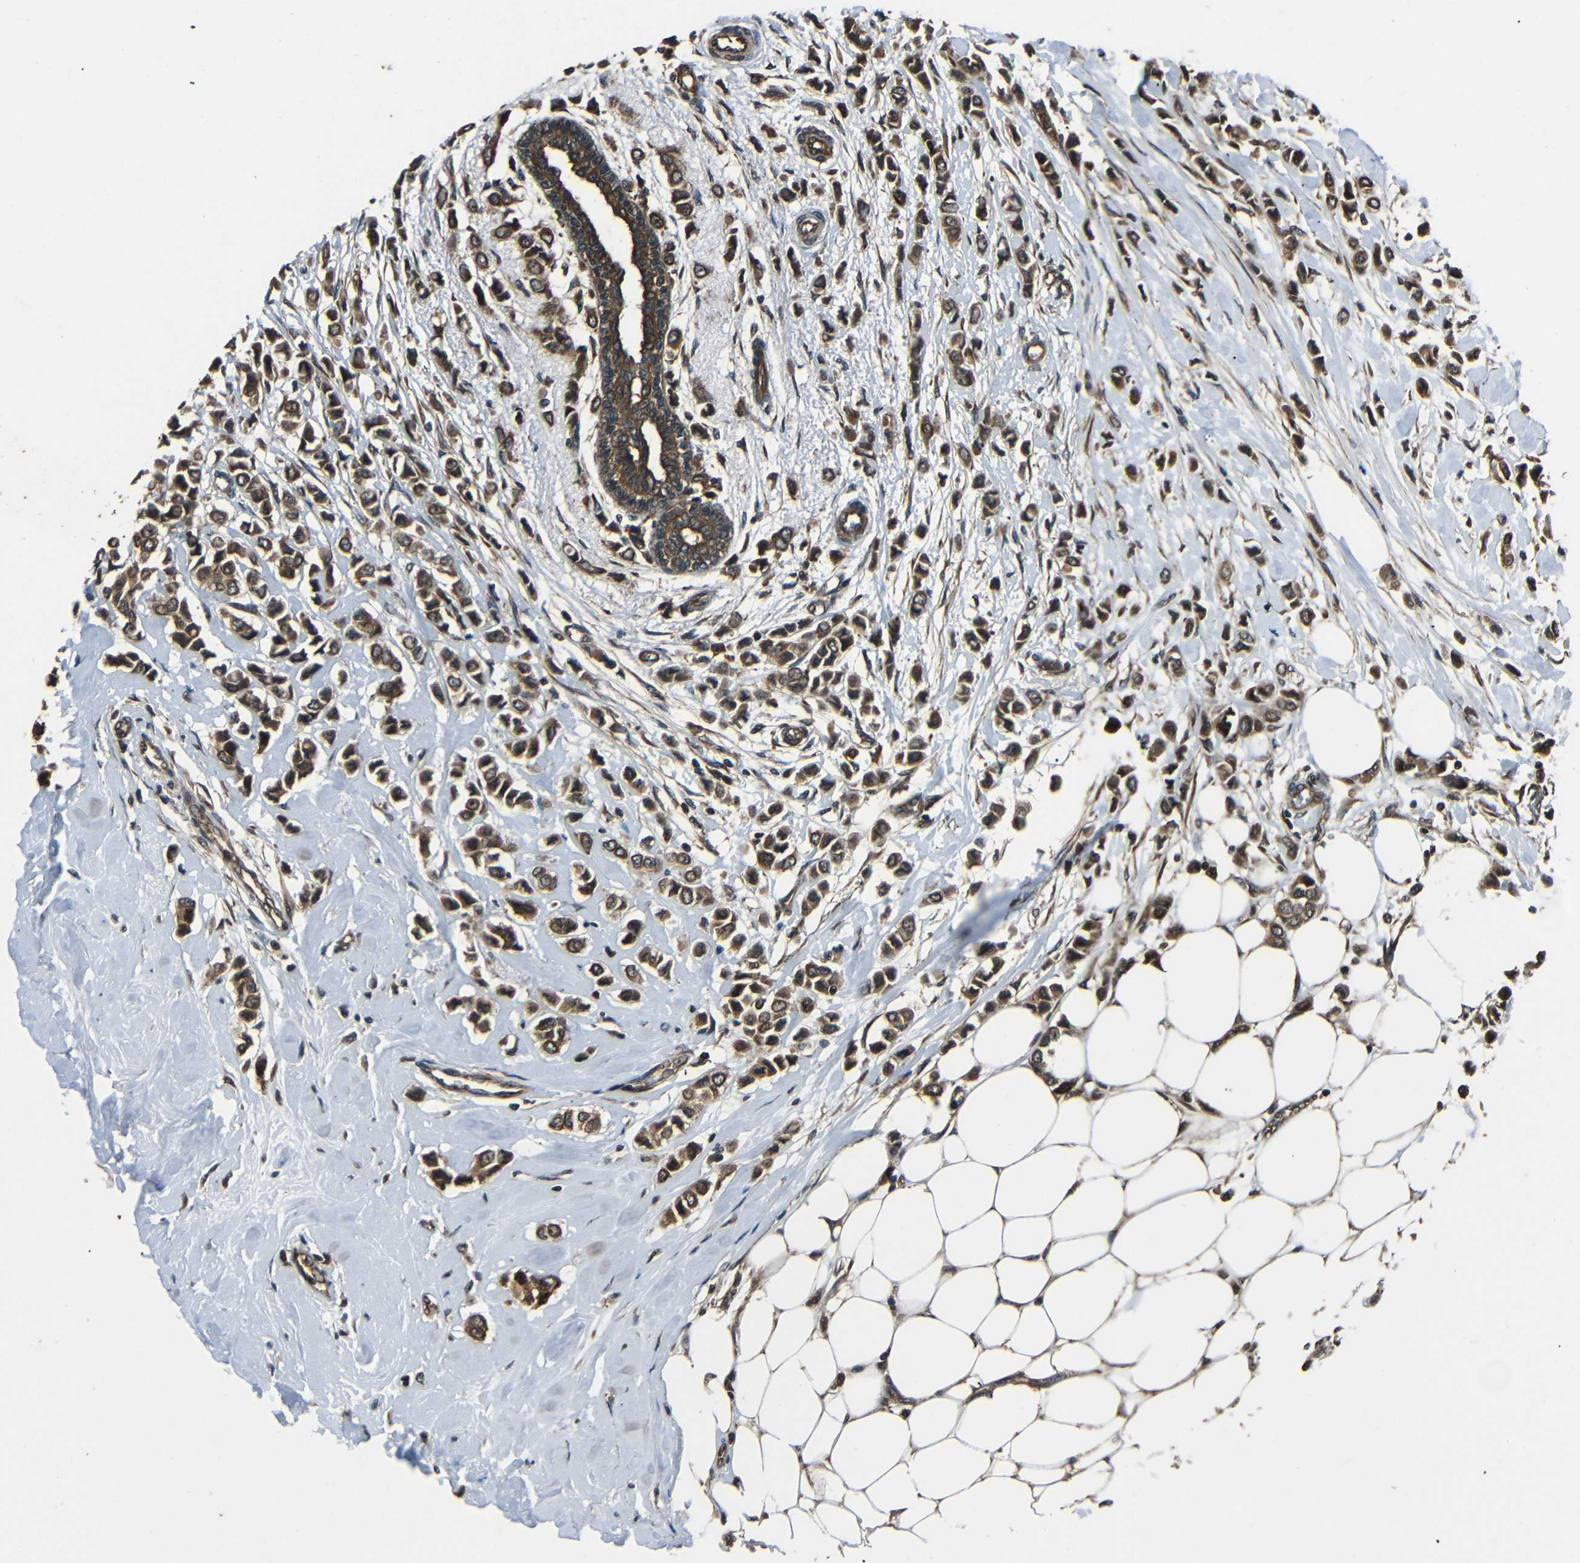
{"staining": {"intensity": "strong", "quantity": ">75%", "location": "cytoplasmic/membranous"}, "tissue": "breast cancer", "cell_type": "Tumor cells", "image_type": "cancer", "snomed": [{"axis": "morphology", "description": "Lobular carcinoma"}, {"axis": "topography", "description": "Breast"}], "caption": "Breast lobular carcinoma was stained to show a protein in brown. There is high levels of strong cytoplasmic/membranous staining in approximately >75% of tumor cells.", "gene": "PLK2", "patient": {"sex": "female", "age": 51}}